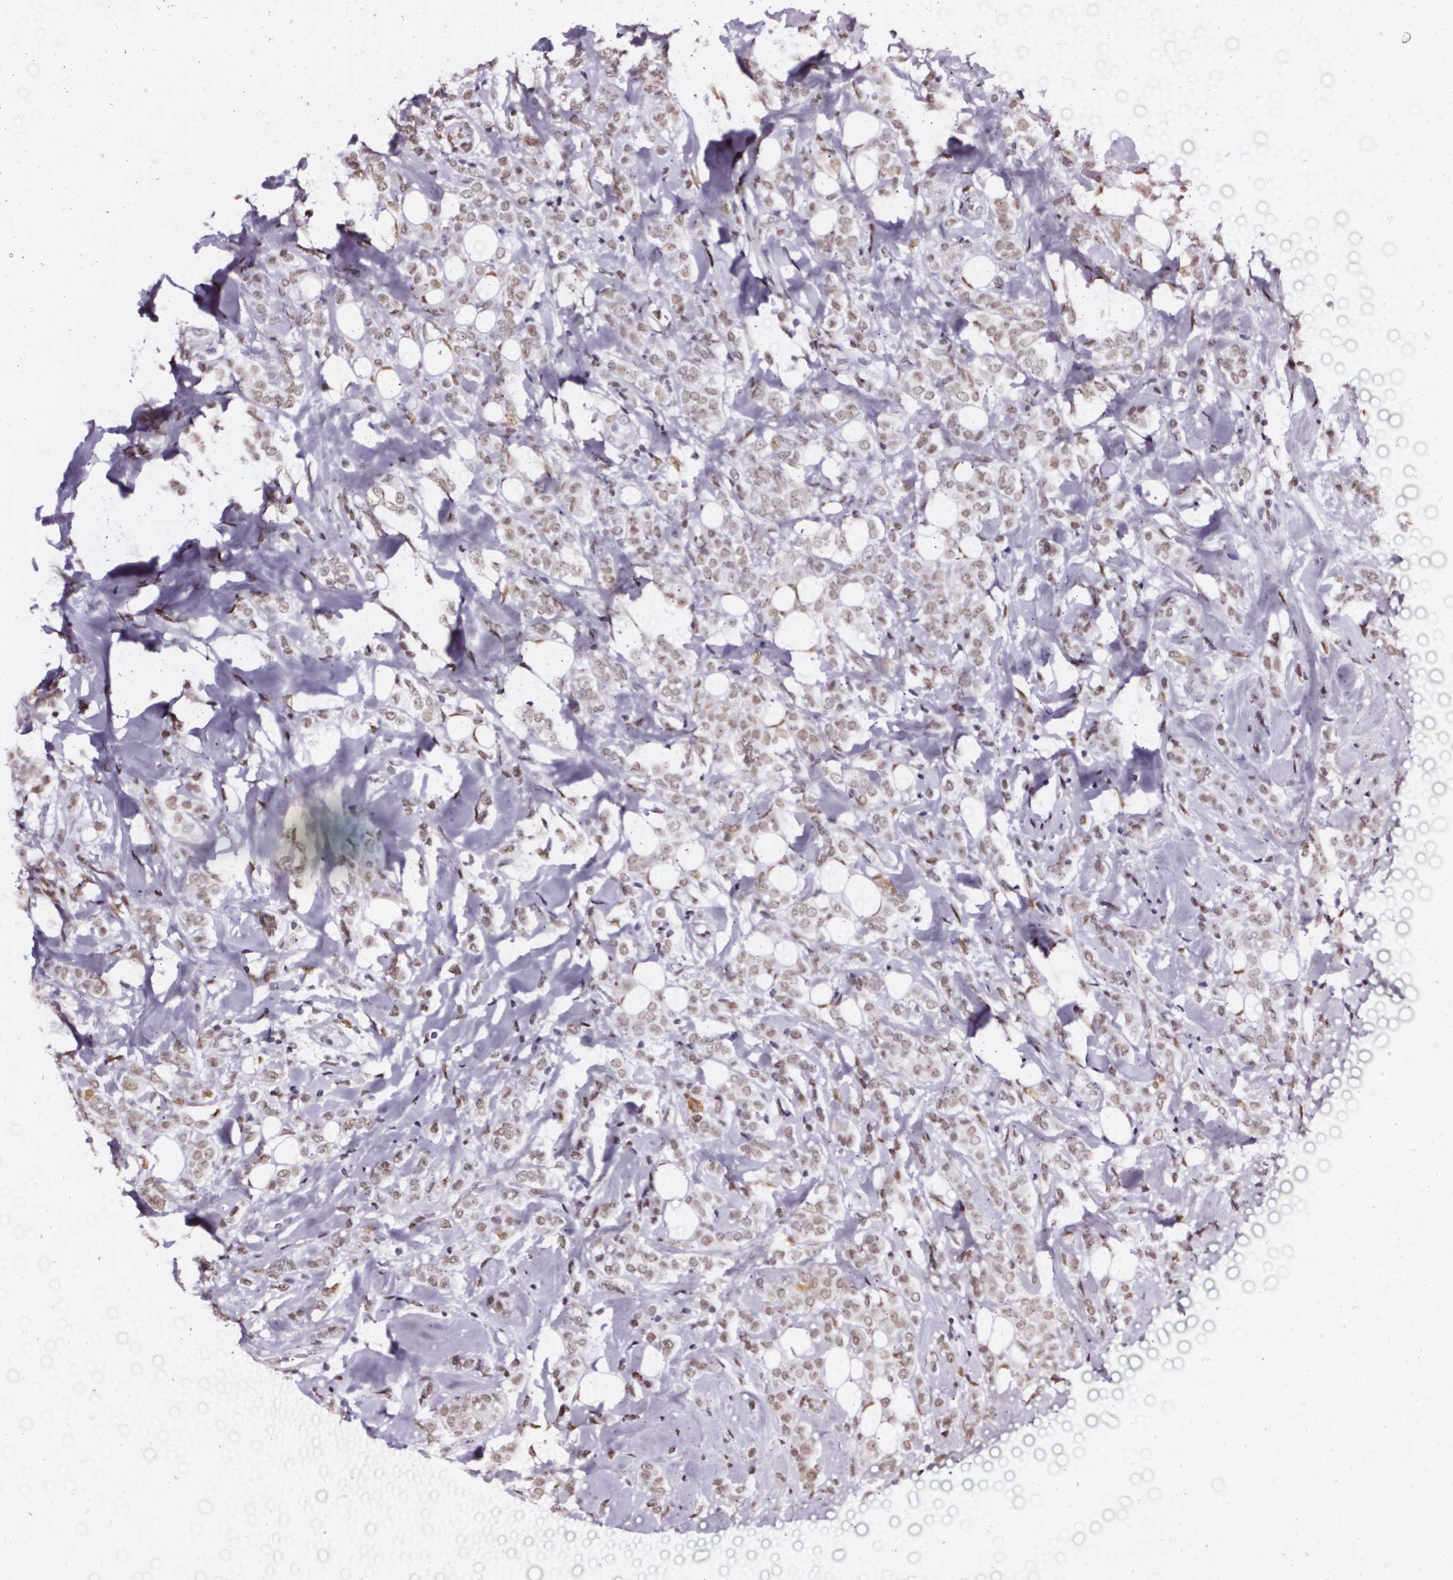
{"staining": {"intensity": "weak", "quantity": ">75%", "location": "cytoplasmic/membranous"}, "tissue": "breast cancer", "cell_type": "Tumor cells", "image_type": "cancer", "snomed": [{"axis": "morphology", "description": "Lobular carcinoma"}, {"axis": "topography", "description": "Breast"}], "caption": "A high-resolution micrograph shows immunohistochemistry (IHC) staining of breast cancer, which demonstrates weak cytoplasmic/membranous staining in approximately >75% of tumor cells. Ihc stains the protein of interest in brown and the nuclei are stained blue.", "gene": "GP6", "patient": {"sex": "female", "age": 49}}